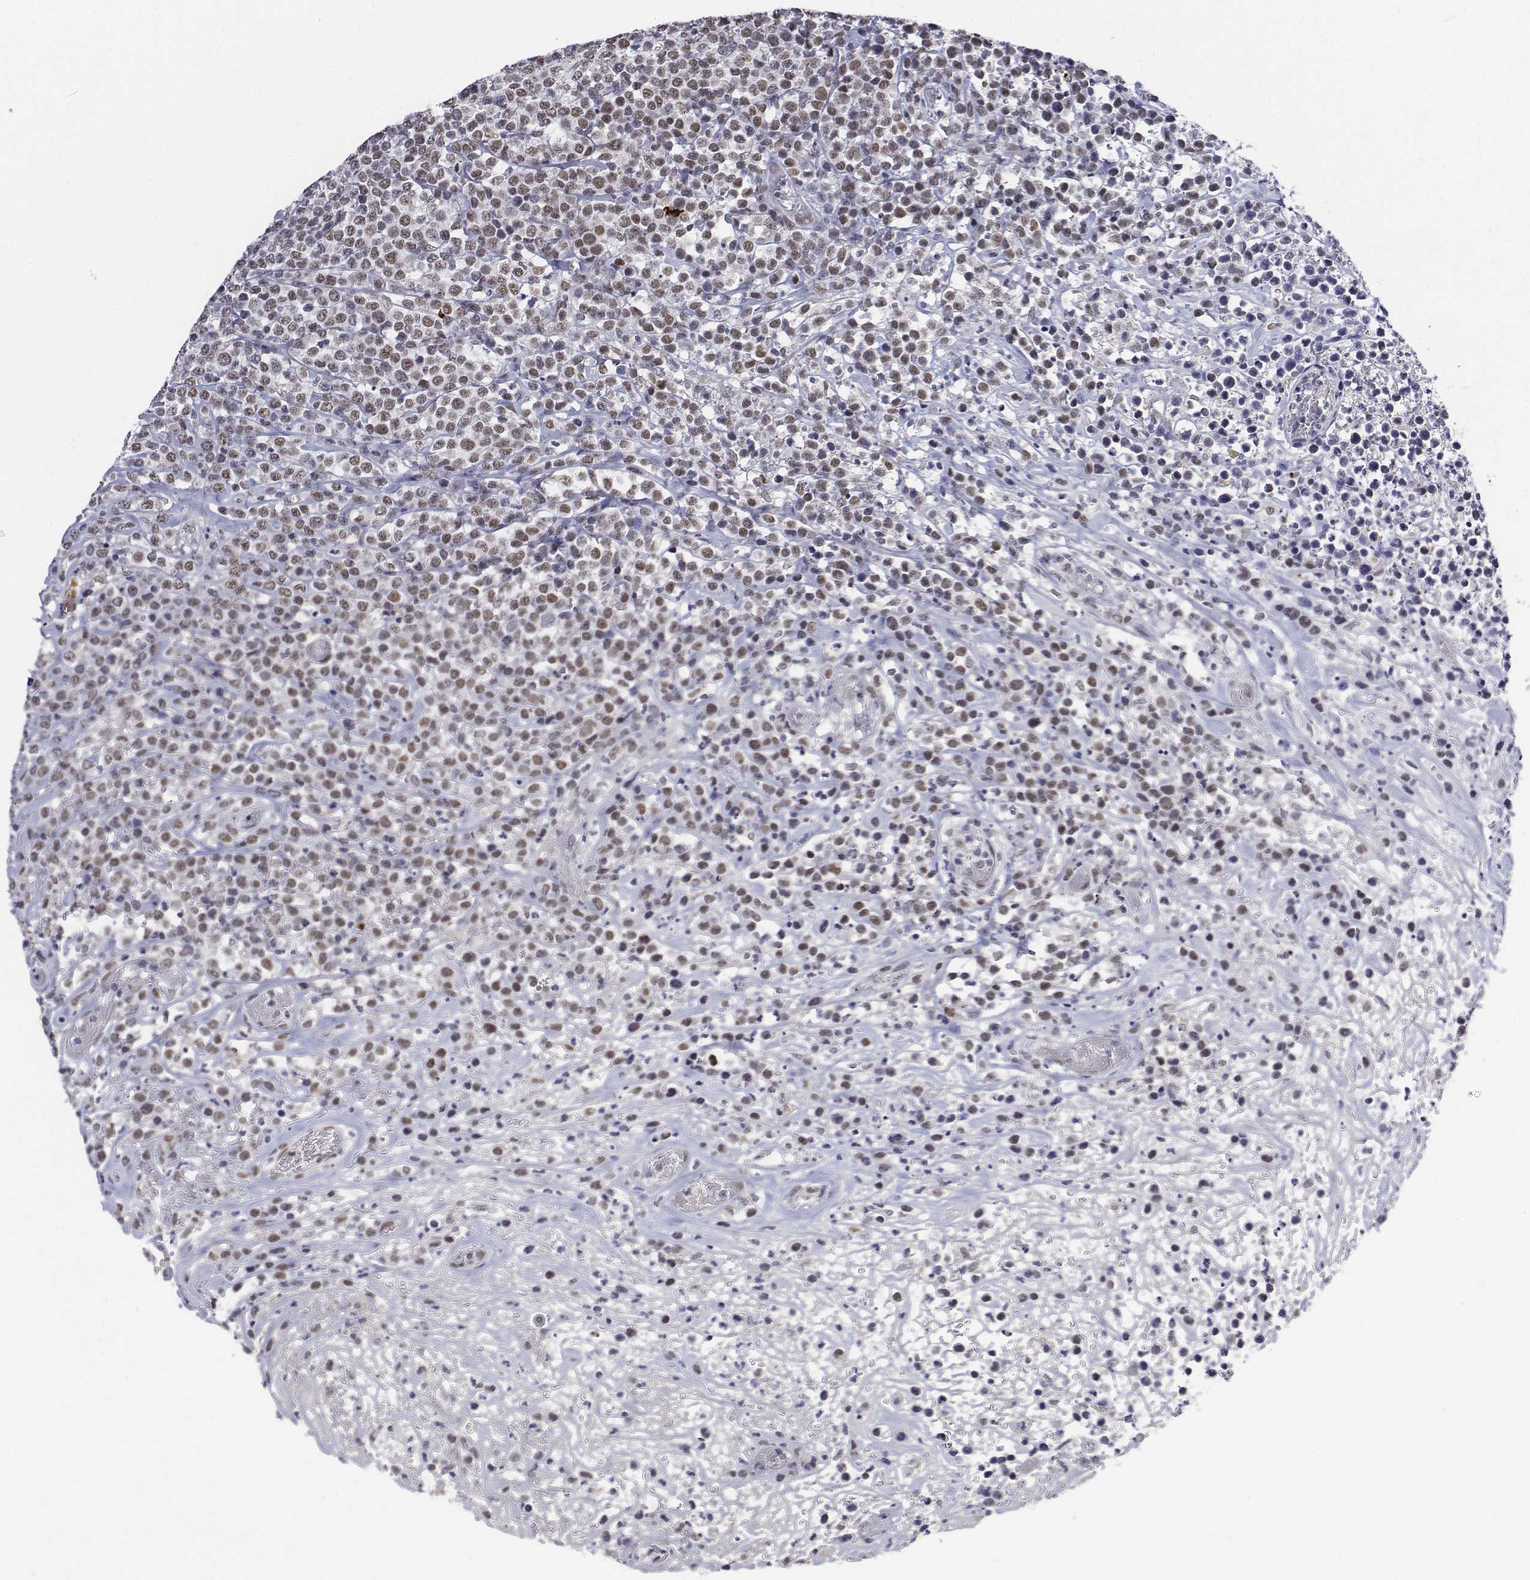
{"staining": {"intensity": "moderate", "quantity": "25%-75%", "location": "nuclear"}, "tissue": "lymphoma", "cell_type": "Tumor cells", "image_type": "cancer", "snomed": [{"axis": "morphology", "description": "Malignant lymphoma, non-Hodgkin's type, High grade"}, {"axis": "topography", "description": "Soft tissue"}], "caption": "Approximately 25%-75% of tumor cells in malignant lymphoma, non-Hodgkin's type (high-grade) exhibit moderate nuclear protein expression as visualized by brown immunohistochemical staining.", "gene": "ATRX", "patient": {"sex": "female", "age": 56}}